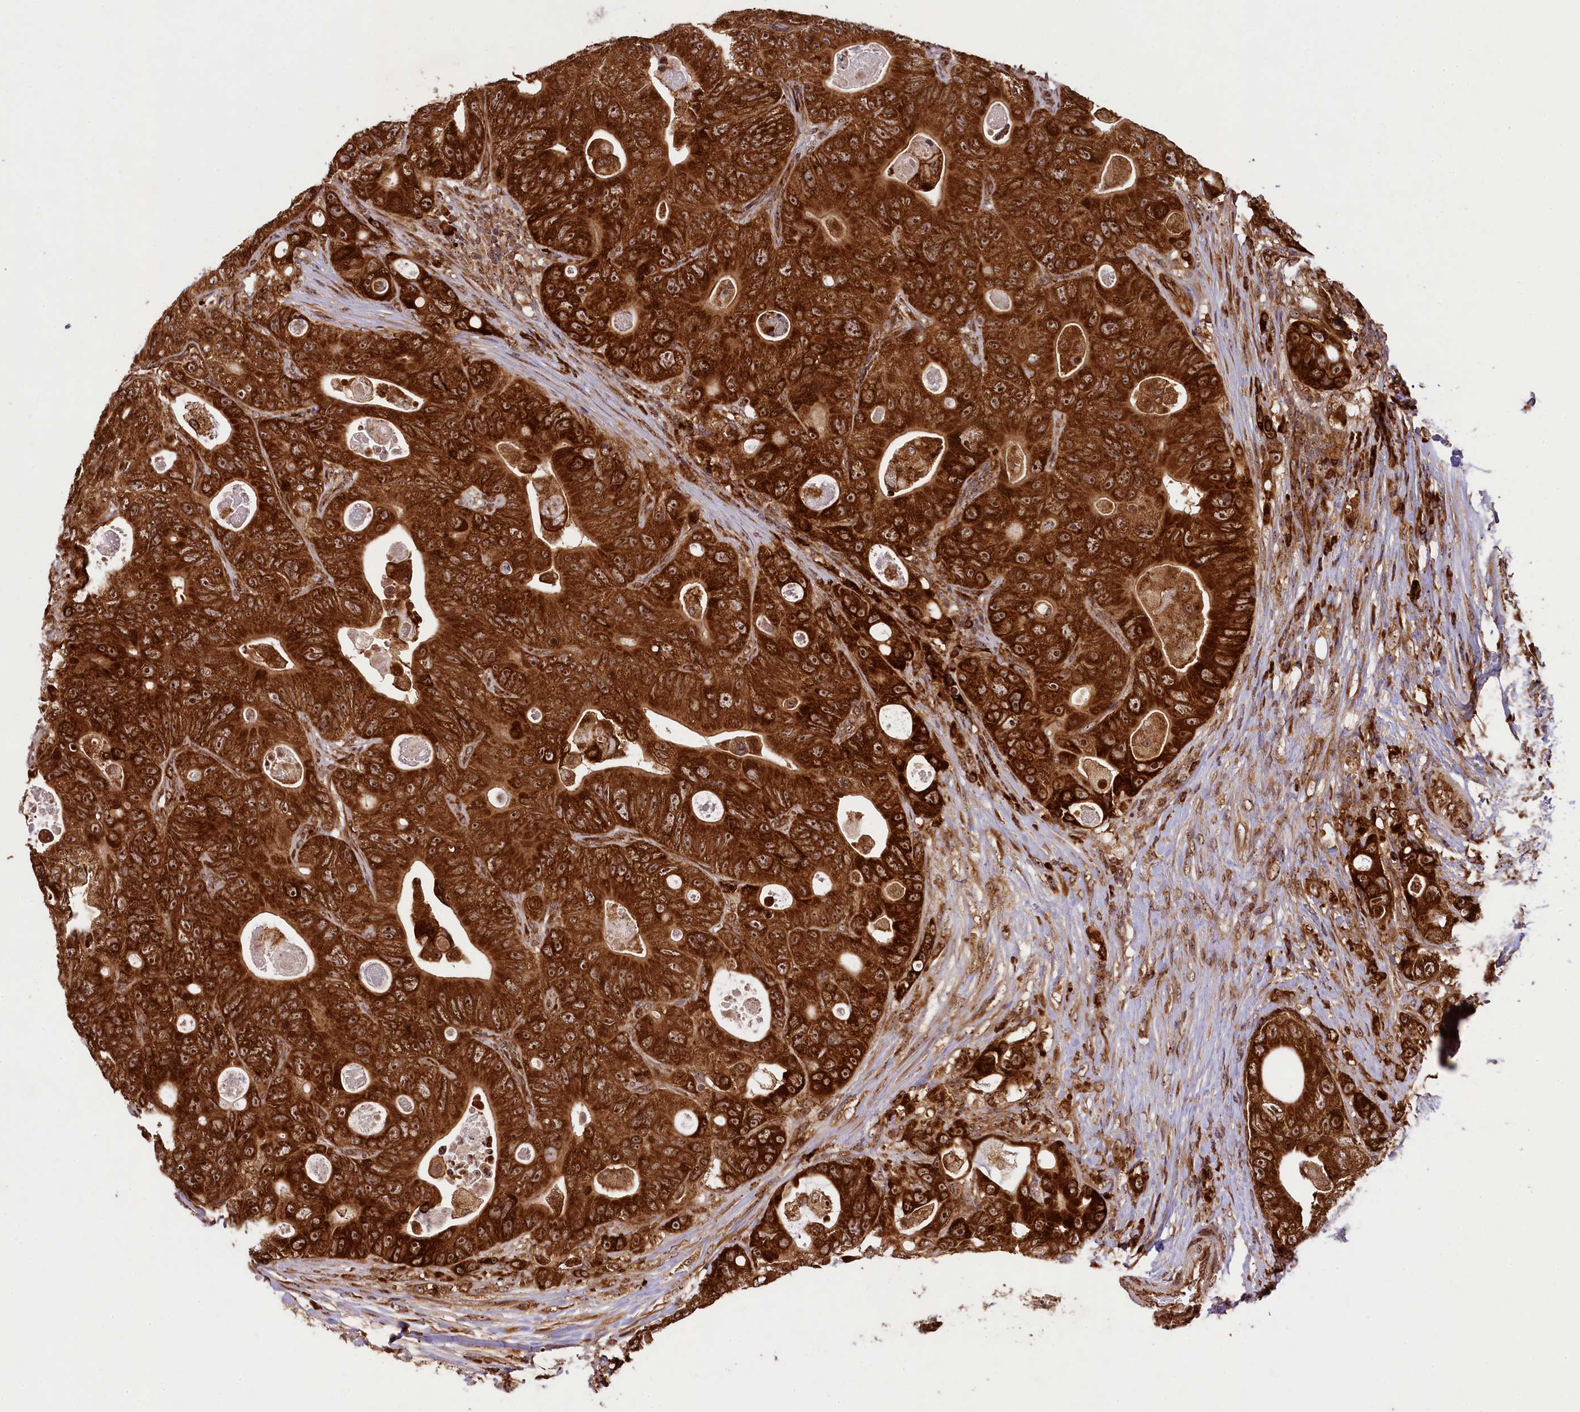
{"staining": {"intensity": "strong", "quantity": ">75%", "location": "cytoplasmic/membranous,nuclear"}, "tissue": "colorectal cancer", "cell_type": "Tumor cells", "image_type": "cancer", "snomed": [{"axis": "morphology", "description": "Adenocarcinoma, NOS"}, {"axis": "topography", "description": "Colon"}], "caption": "The immunohistochemical stain highlights strong cytoplasmic/membranous and nuclear positivity in tumor cells of colorectal cancer (adenocarcinoma) tissue. The protein is stained brown, and the nuclei are stained in blue (DAB (3,3'-diaminobenzidine) IHC with brightfield microscopy, high magnification).", "gene": "LARP4", "patient": {"sex": "female", "age": 46}}